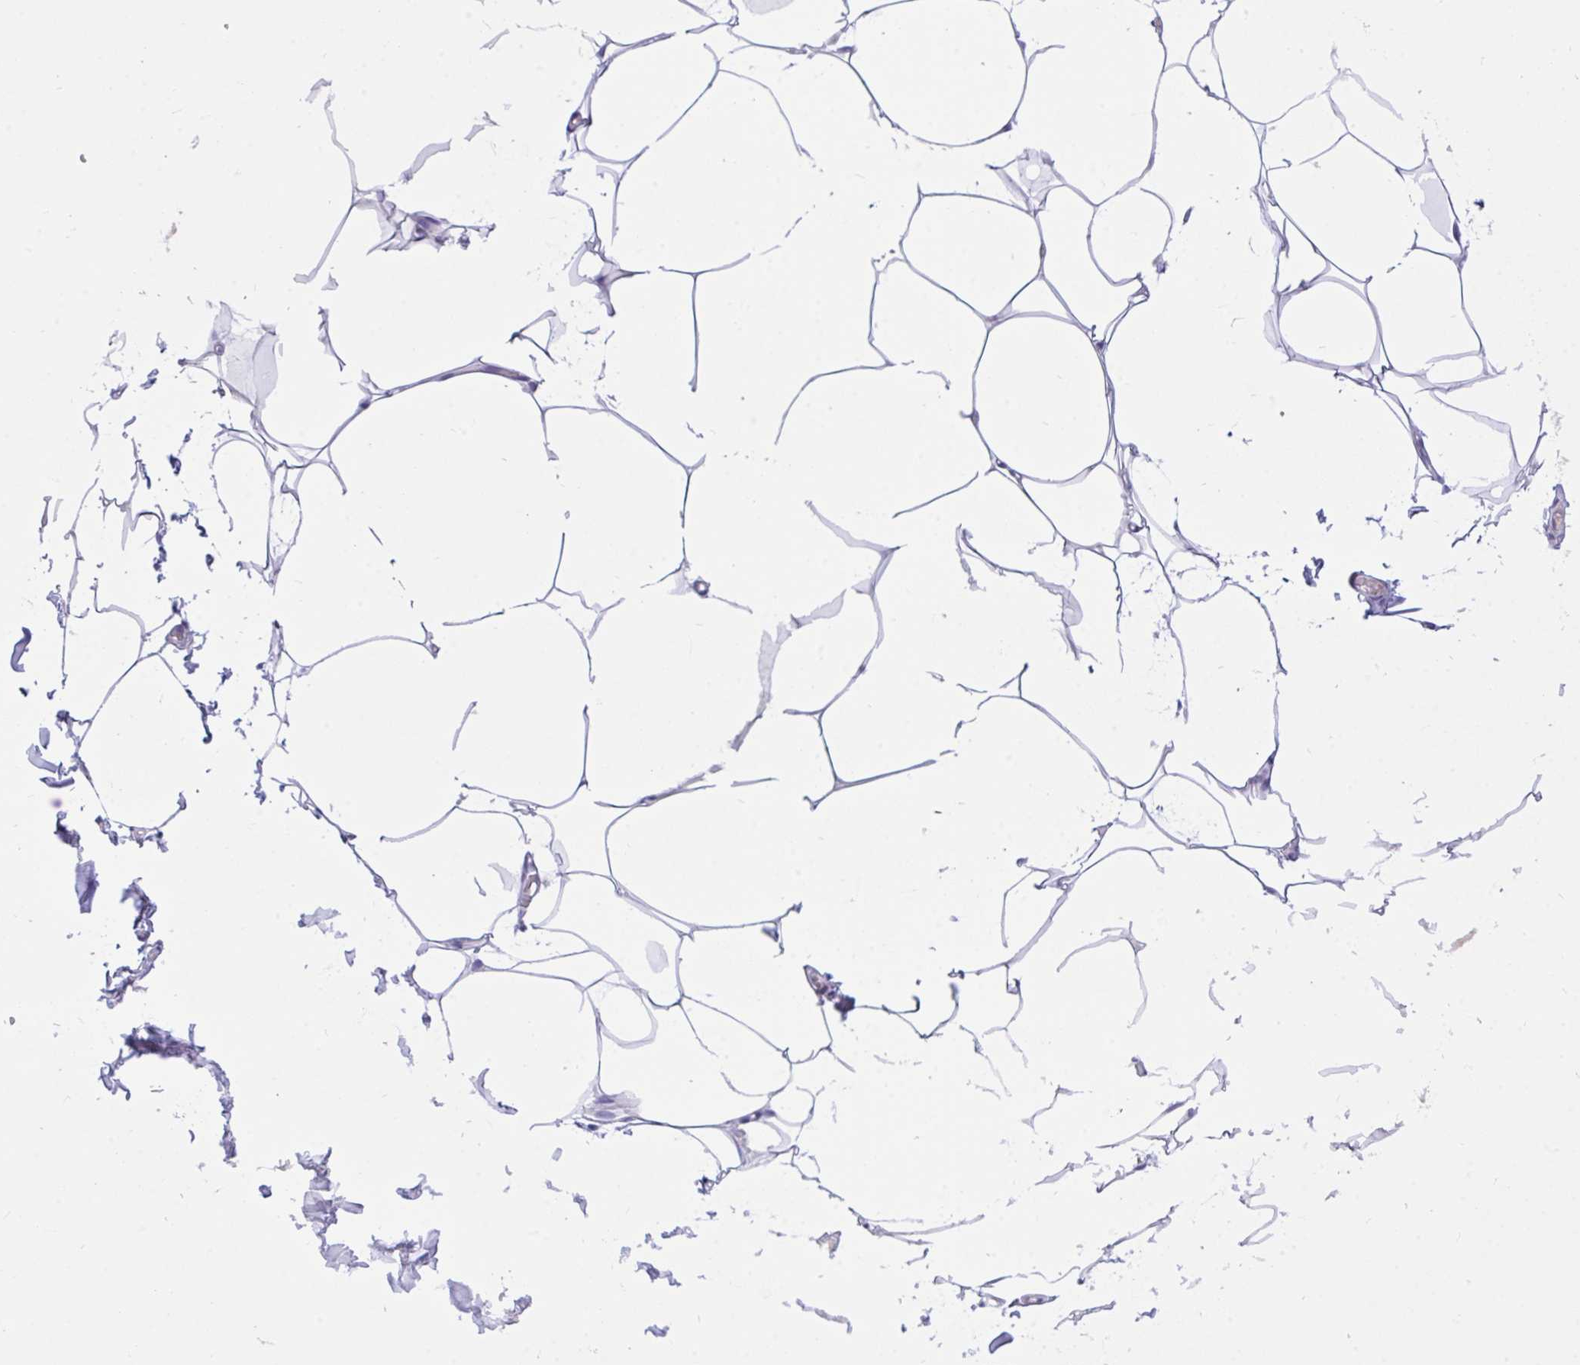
{"staining": {"intensity": "negative", "quantity": "none", "location": "none"}, "tissue": "adipose tissue", "cell_type": "Adipocytes", "image_type": "normal", "snomed": [{"axis": "morphology", "description": "Normal tissue, NOS"}, {"axis": "topography", "description": "Skin"}, {"axis": "topography", "description": "Peripheral nerve tissue"}], "caption": "Immunohistochemistry (IHC) photomicrograph of benign adipose tissue: adipose tissue stained with DAB (3,3'-diaminobenzidine) demonstrates no significant protein staining in adipocytes. (Stains: DAB immunohistochemistry (IHC) with hematoxylin counter stain, Microscopy: brightfield microscopy at high magnification).", "gene": "TLN2", "patient": {"sex": "female", "age": 45}}